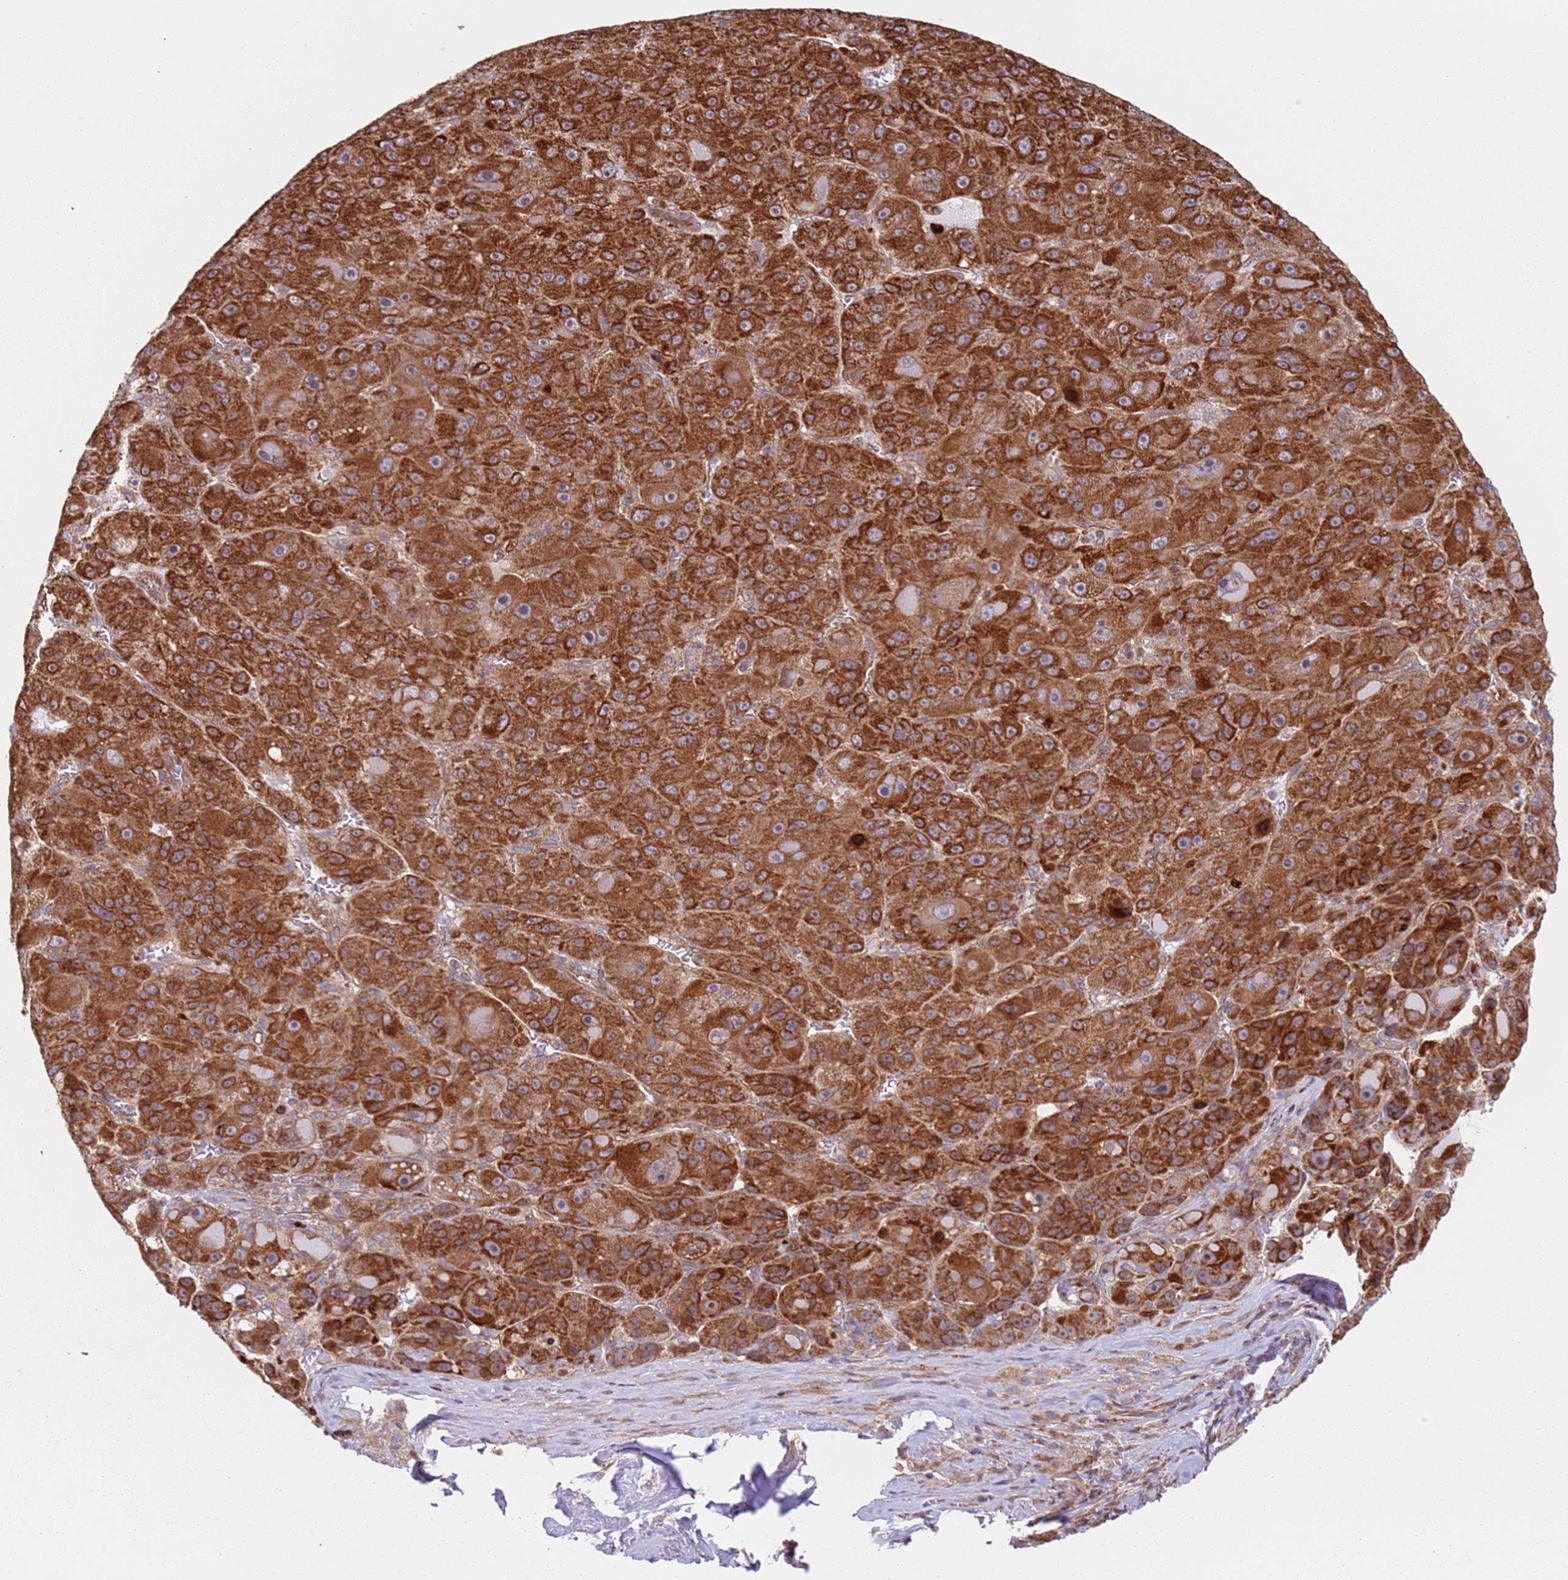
{"staining": {"intensity": "strong", "quantity": ">75%", "location": "cytoplasmic/membranous"}, "tissue": "liver cancer", "cell_type": "Tumor cells", "image_type": "cancer", "snomed": [{"axis": "morphology", "description": "Carcinoma, Hepatocellular, NOS"}, {"axis": "topography", "description": "Liver"}], "caption": "IHC of human hepatocellular carcinoma (liver) reveals high levels of strong cytoplasmic/membranous positivity in about >75% of tumor cells.", "gene": "HNRNPLL", "patient": {"sex": "male", "age": 76}}